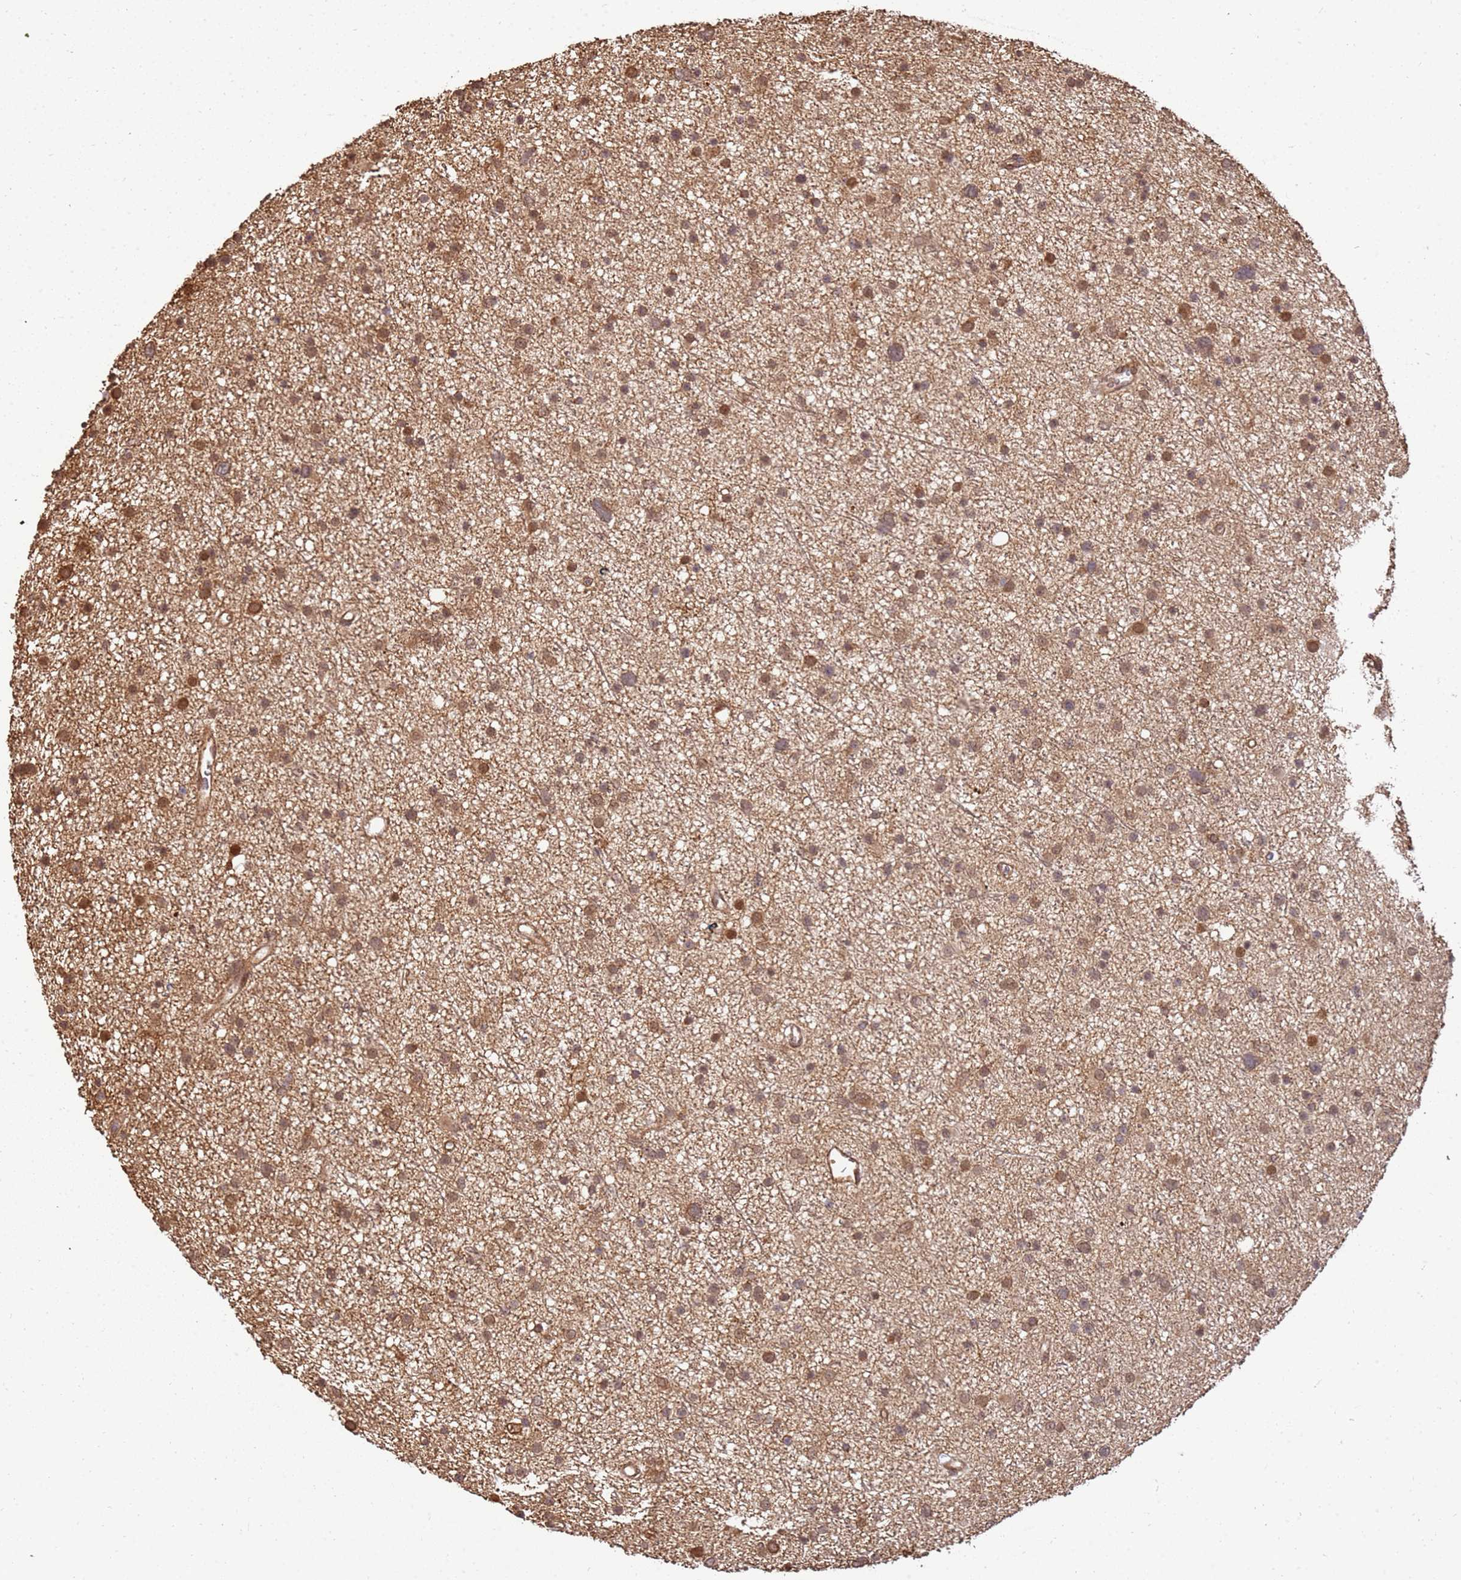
{"staining": {"intensity": "moderate", "quantity": ">75%", "location": "cytoplasmic/membranous,nuclear"}, "tissue": "glioma", "cell_type": "Tumor cells", "image_type": "cancer", "snomed": [{"axis": "morphology", "description": "Glioma, malignant, Low grade"}, {"axis": "topography", "description": "Cerebral cortex"}], "caption": "Human malignant glioma (low-grade) stained for a protein (brown) exhibits moderate cytoplasmic/membranous and nuclear positive expression in about >75% of tumor cells.", "gene": "ST18", "patient": {"sex": "female", "age": 39}}